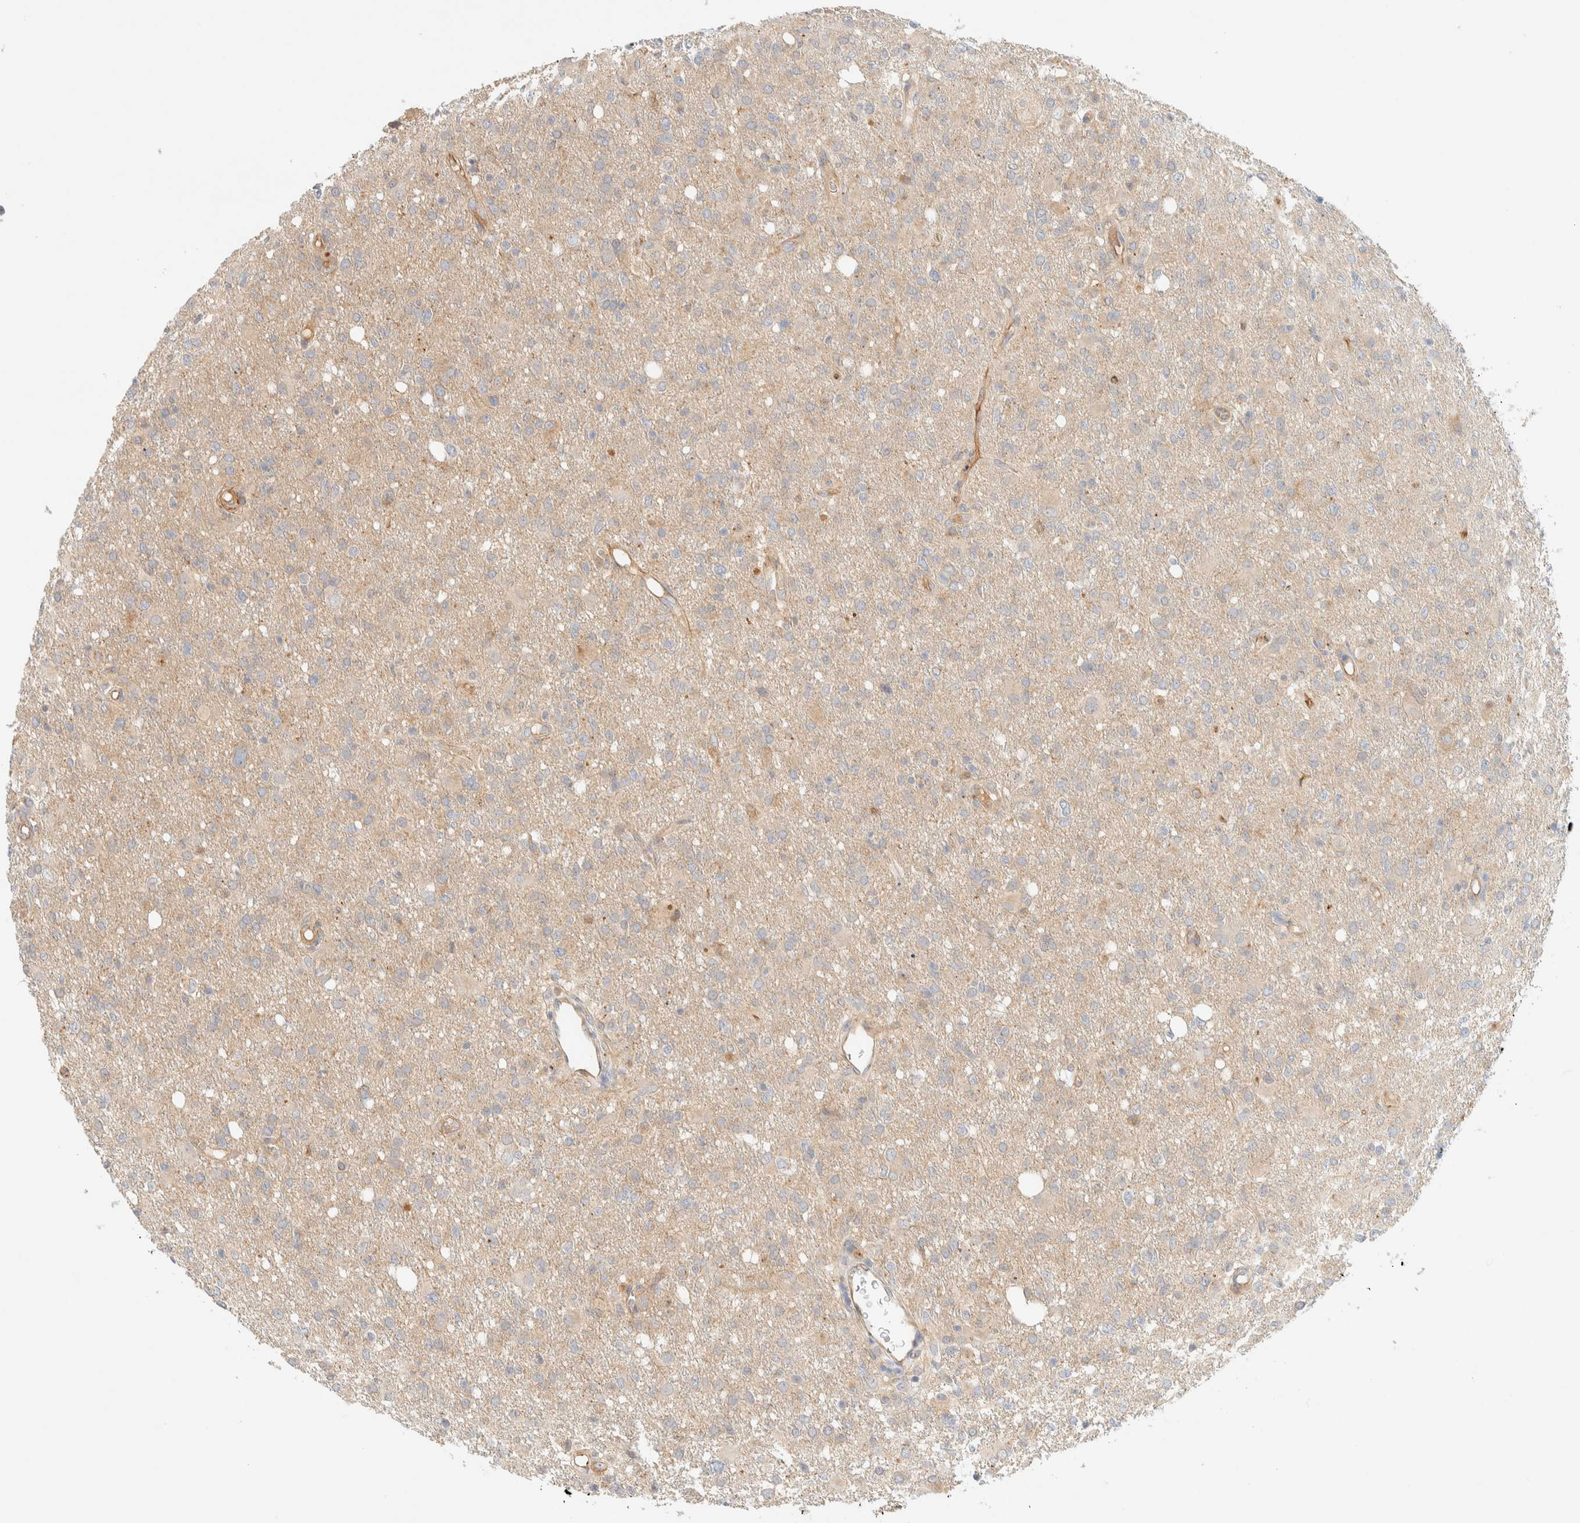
{"staining": {"intensity": "weak", "quantity": ">75%", "location": "cytoplasmic/membranous"}, "tissue": "glioma", "cell_type": "Tumor cells", "image_type": "cancer", "snomed": [{"axis": "morphology", "description": "Glioma, malignant, High grade"}, {"axis": "topography", "description": "Brain"}], "caption": "This image reveals IHC staining of human glioma, with low weak cytoplasmic/membranous expression in about >75% of tumor cells.", "gene": "FAT1", "patient": {"sex": "female", "age": 57}}